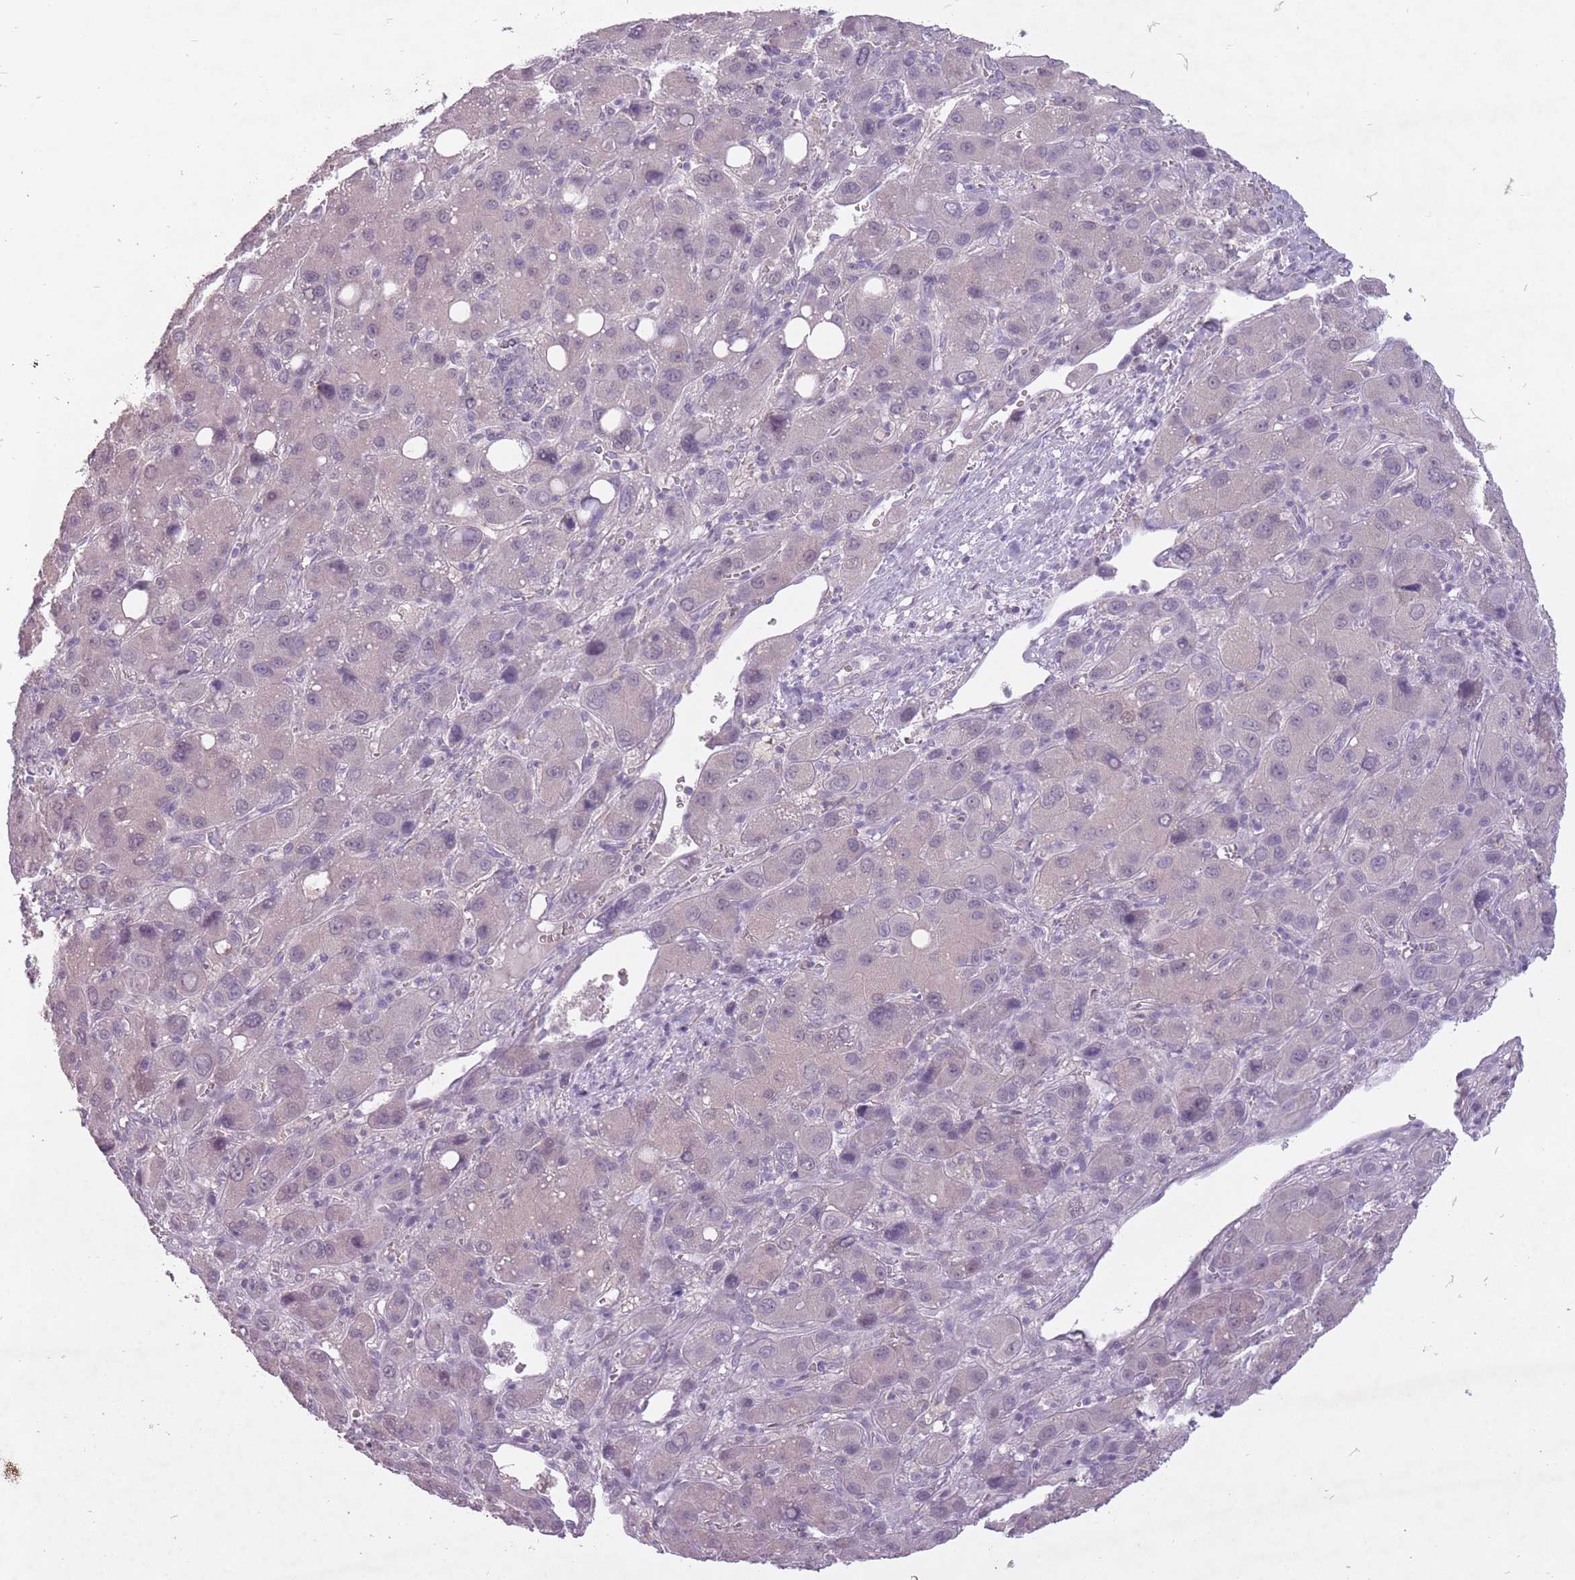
{"staining": {"intensity": "negative", "quantity": "none", "location": "none"}, "tissue": "liver cancer", "cell_type": "Tumor cells", "image_type": "cancer", "snomed": [{"axis": "morphology", "description": "Carcinoma, Hepatocellular, NOS"}, {"axis": "topography", "description": "Liver"}], "caption": "High magnification brightfield microscopy of liver hepatocellular carcinoma stained with DAB (brown) and counterstained with hematoxylin (blue): tumor cells show no significant positivity.", "gene": "FAM43B", "patient": {"sex": "male", "age": 55}}